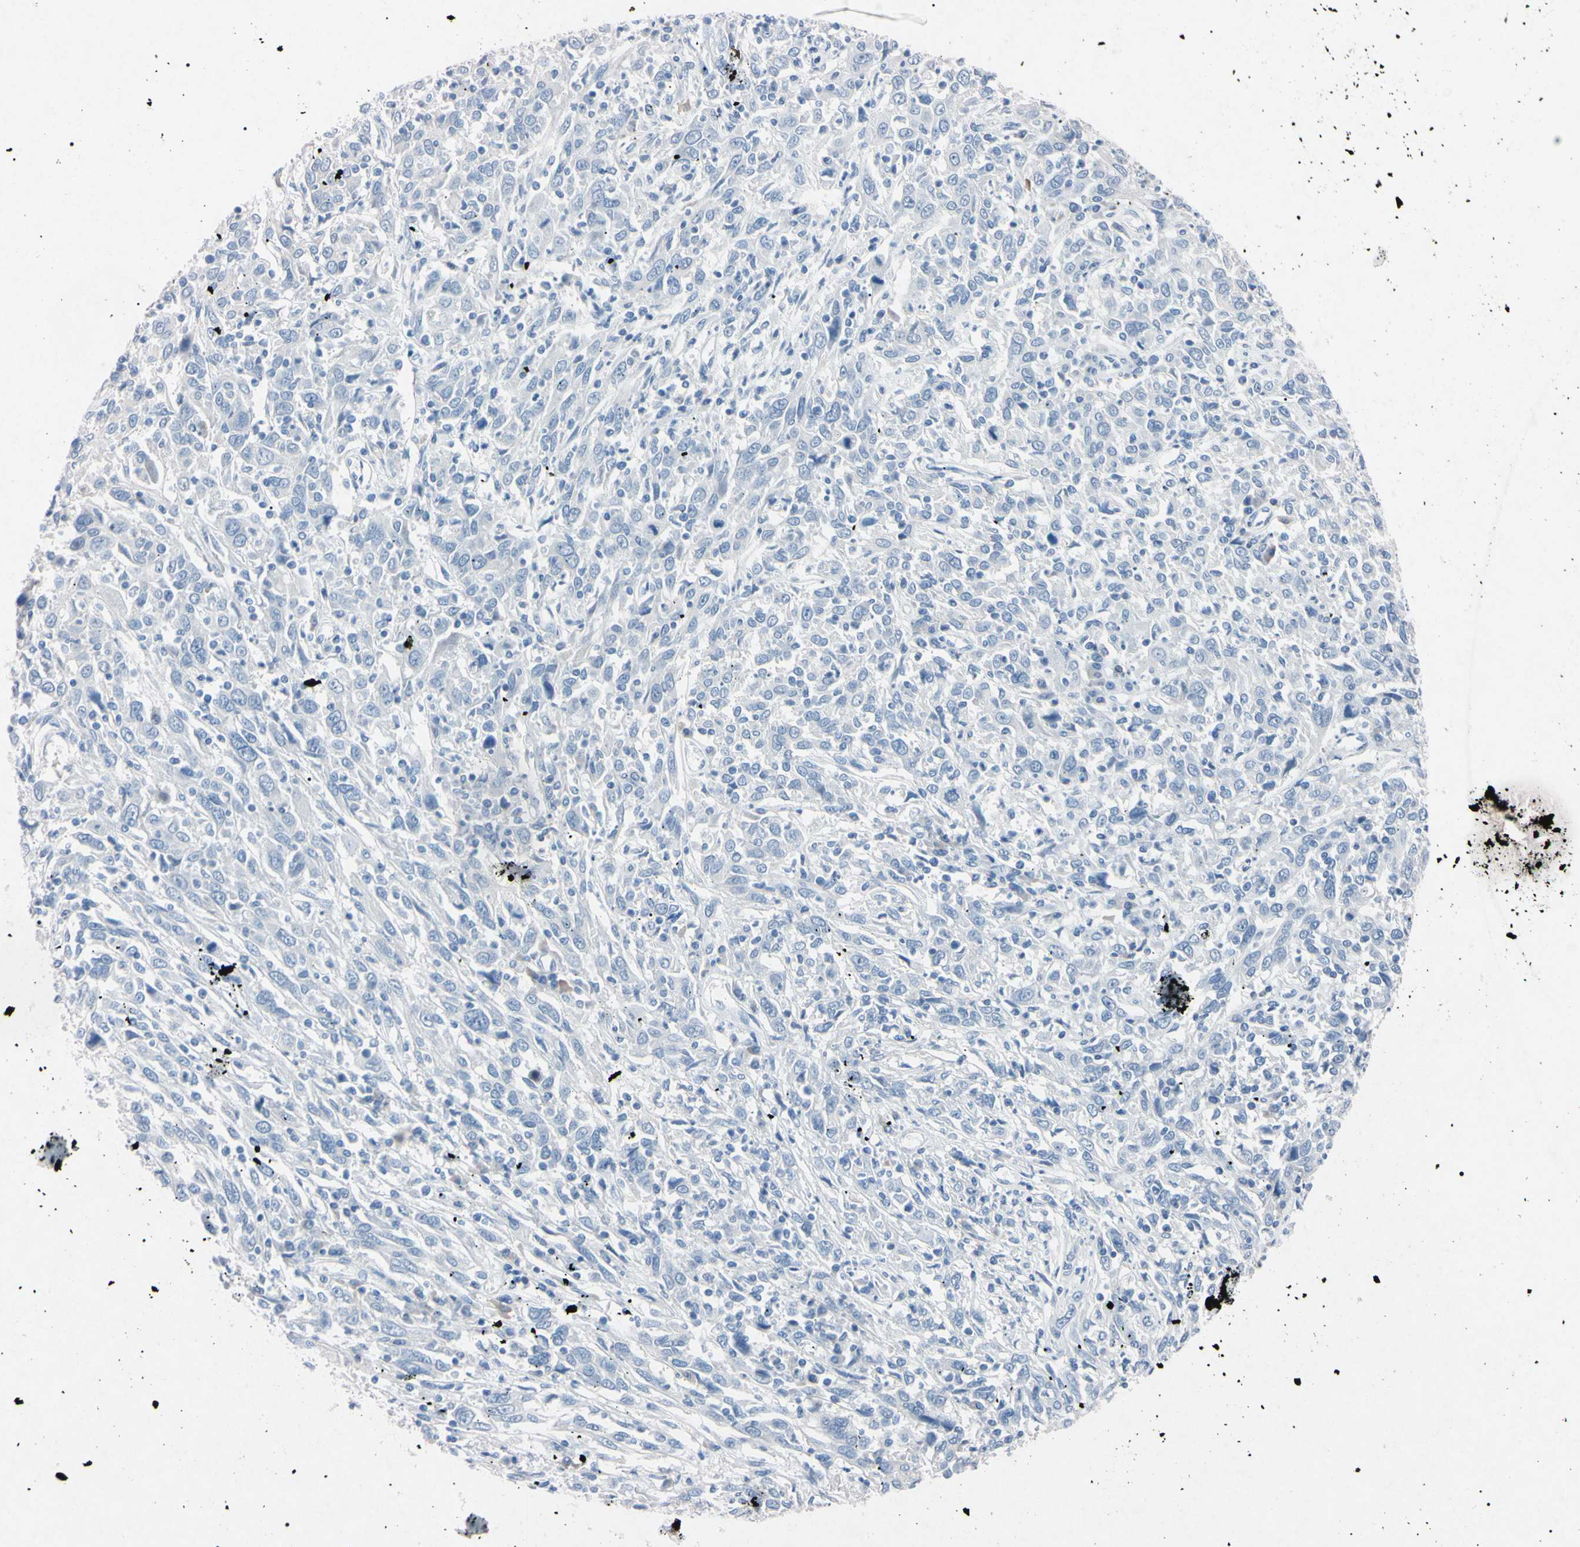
{"staining": {"intensity": "negative", "quantity": "none", "location": "none"}, "tissue": "cervical cancer", "cell_type": "Tumor cells", "image_type": "cancer", "snomed": [{"axis": "morphology", "description": "Squamous cell carcinoma, NOS"}, {"axis": "topography", "description": "Cervix"}], "caption": "Immunohistochemical staining of cervical cancer shows no significant expression in tumor cells.", "gene": "ELN", "patient": {"sex": "female", "age": 46}}